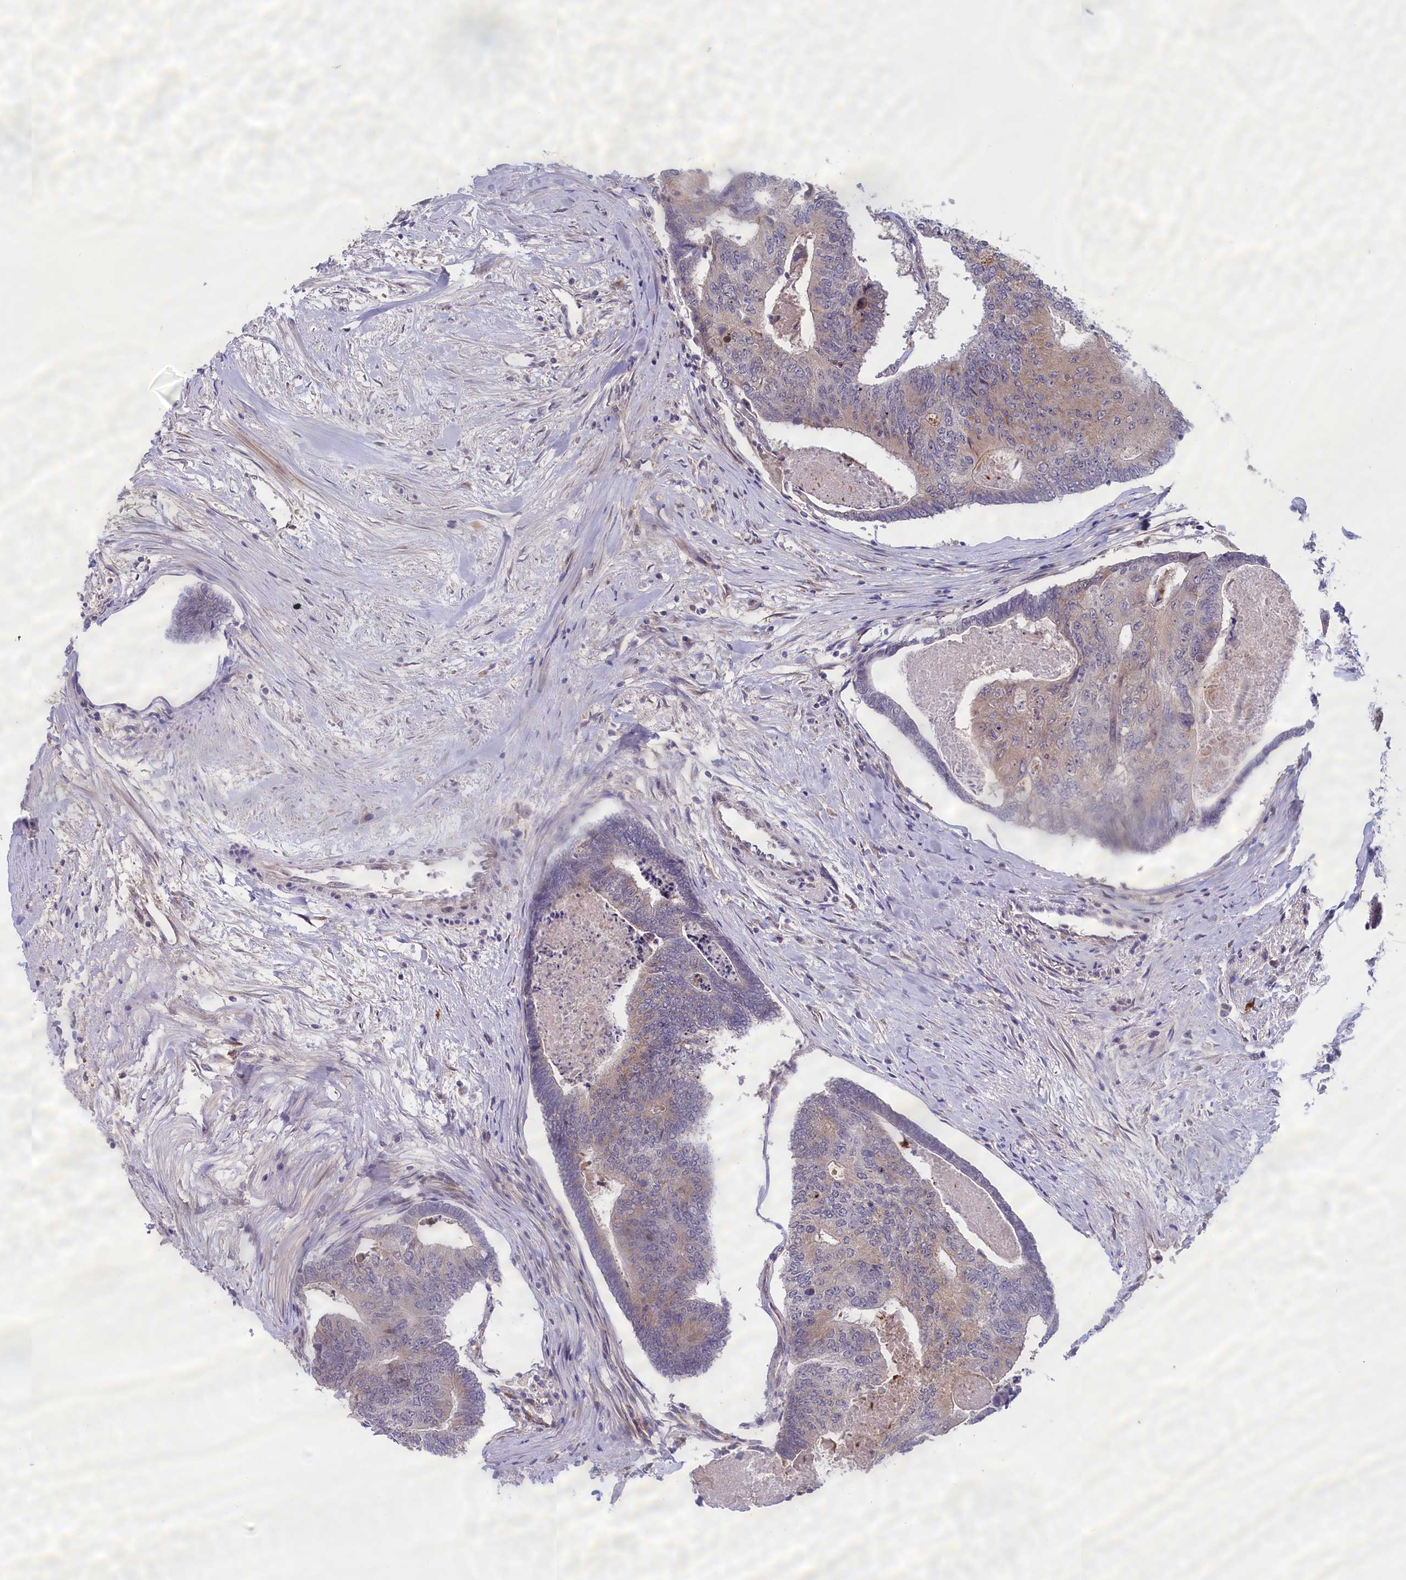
{"staining": {"intensity": "weak", "quantity": "<25%", "location": "cytoplasmic/membranous"}, "tissue": "colorectal cancer", "cell_type": "Tumor cells", "image_type": "cancer", "snomed": [{"axis": "morphology", "description": "Adenocarcinoma, NOS"}, {"axis": "topography", "description": "Colon"}], "caption": "Photomicrograph shows no protein positivity in tumor cells of colorectal adenocarcinoma tissue.", "gene": "IGFALS", "patient": {"sex": "female", "age": 67}}